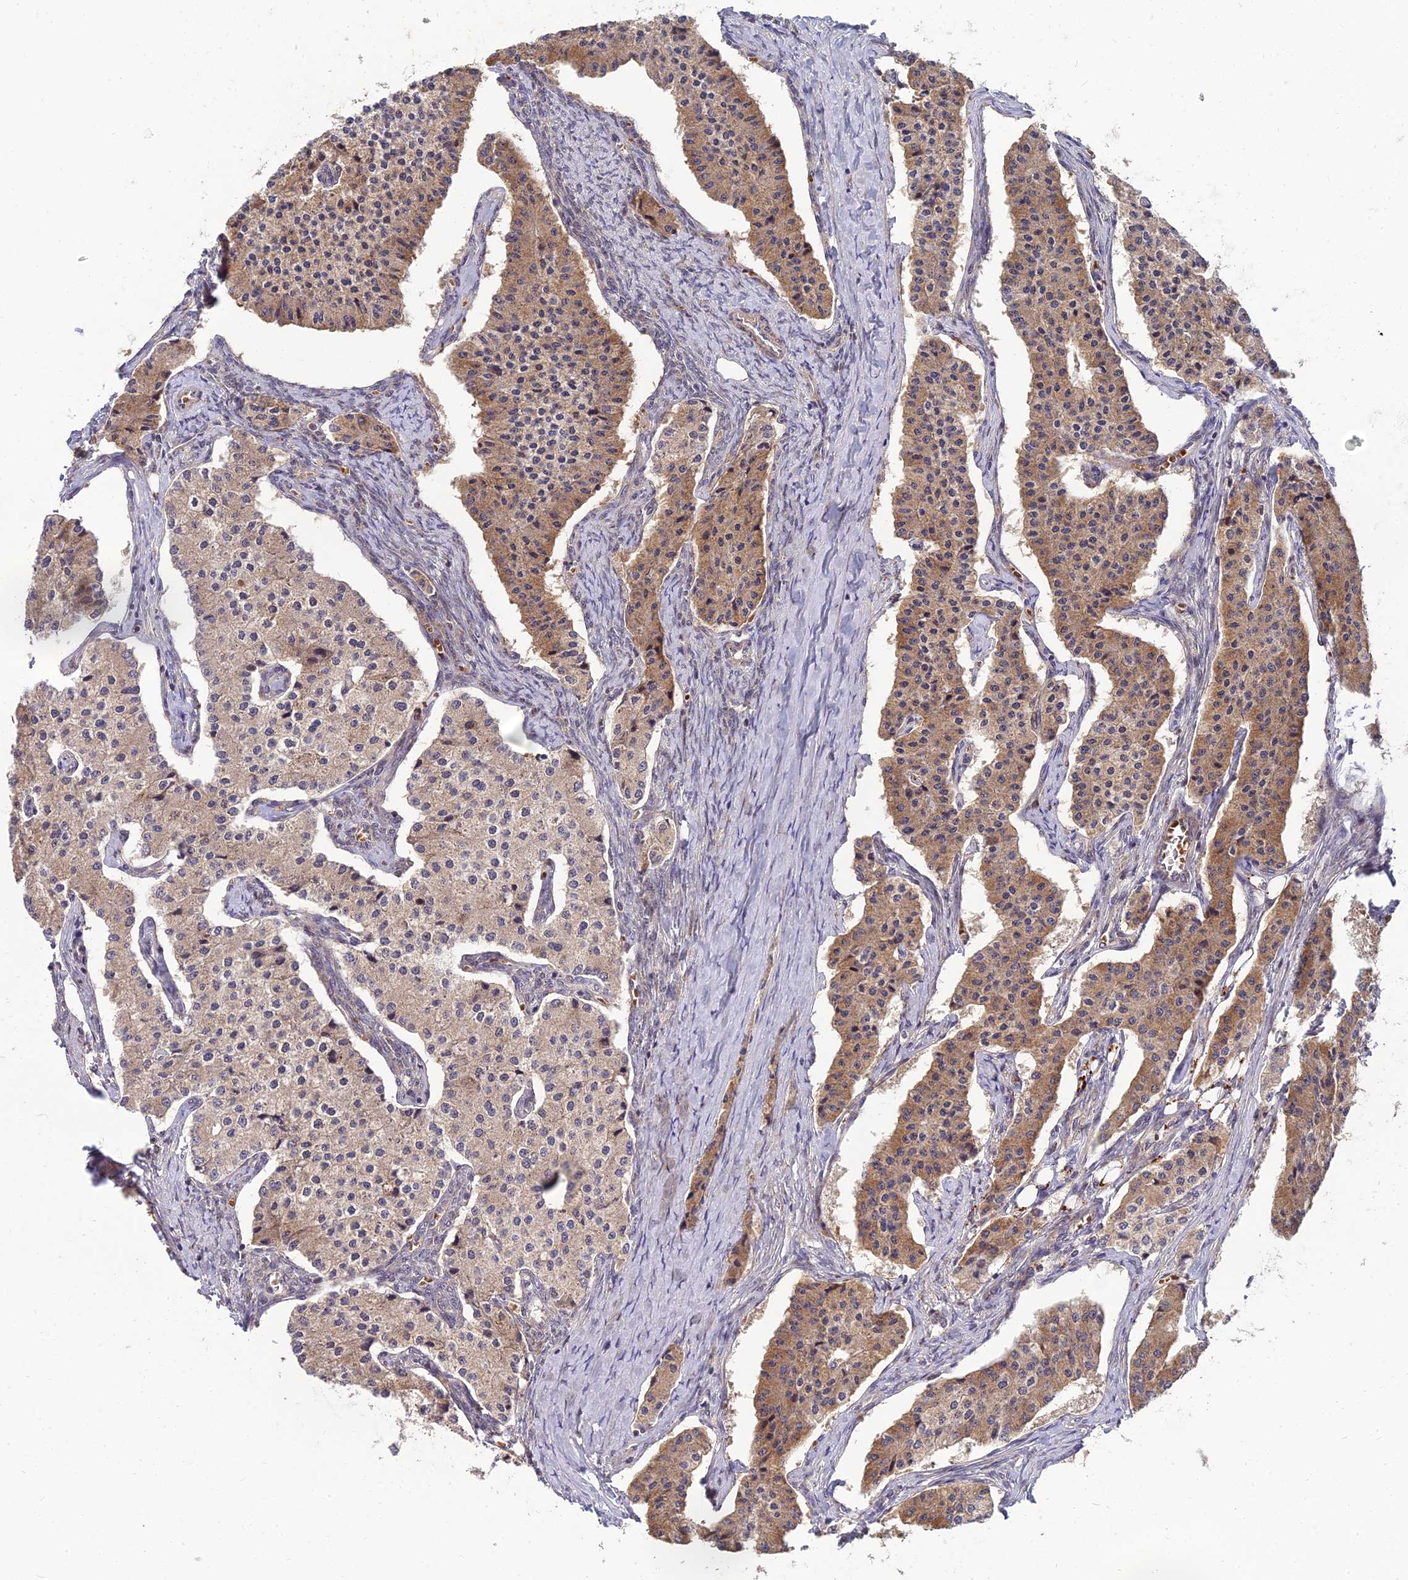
{"staining": {"intensity": "moderate", "quantity": ">75%", "location": "cytoplasmic/membranous"}, "tissue": "carcinoid", "cell_type": "Tumor cells", "image_type": "cancer", "snomed": [{"axis": "morphology", "description": "Carcinoid, malignant, NOS"}, {"axis": "topography", "description": "Colon"}], "caption": "The micrograph displays immunohistochemical staining of carcinoid. There is moderate cytoplasmic/membranous positivity is appreciated in approximately >75% of tumor cells. Using DAB (3,3'-diaminobenzidine) (brown) and hematoxylin (blue) stains, captured at high magnification using brightfield microscopy.", "gene": "NPY", "patient": {"sex": "female", "age": 52}}